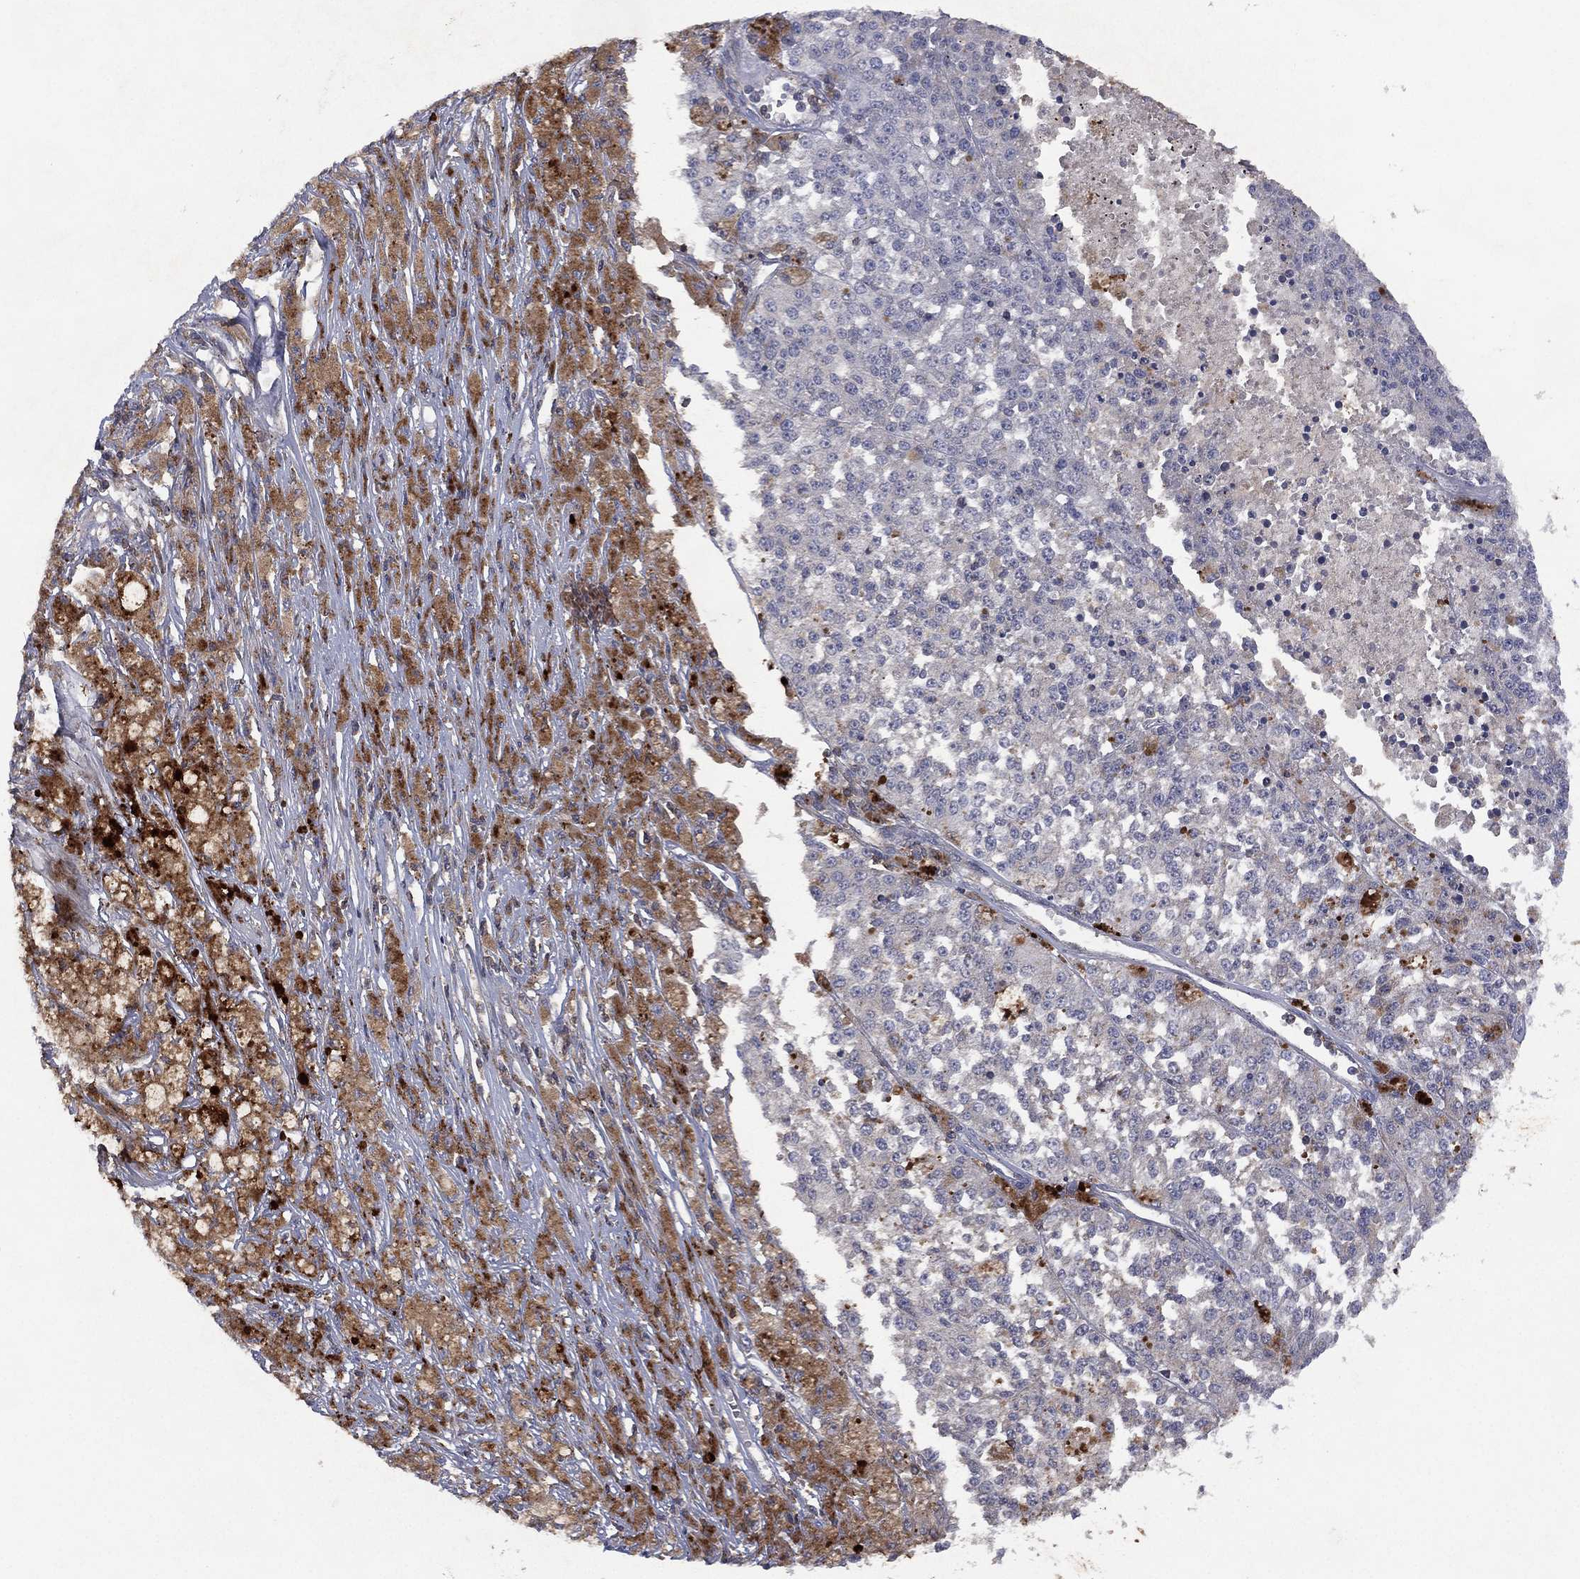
{"staining": {"intensity": "negative", "quantity": "none", "location": "none"}, "tissue": "melanoma", "cell_type": "Tumor cells", "image_type": "cancer", "snomed": [{"axis": "morphology", "description": "Malignant melanoma, Metastatic site"}, {"axis": "topography", "description": "Lymph node"}], "caption": "Image shows no significant protein positivity in tumor cells of malignant melanoma (metastatic site).", "gene": "DOCK8", "patient": {"sex": "female", "age": 64}}